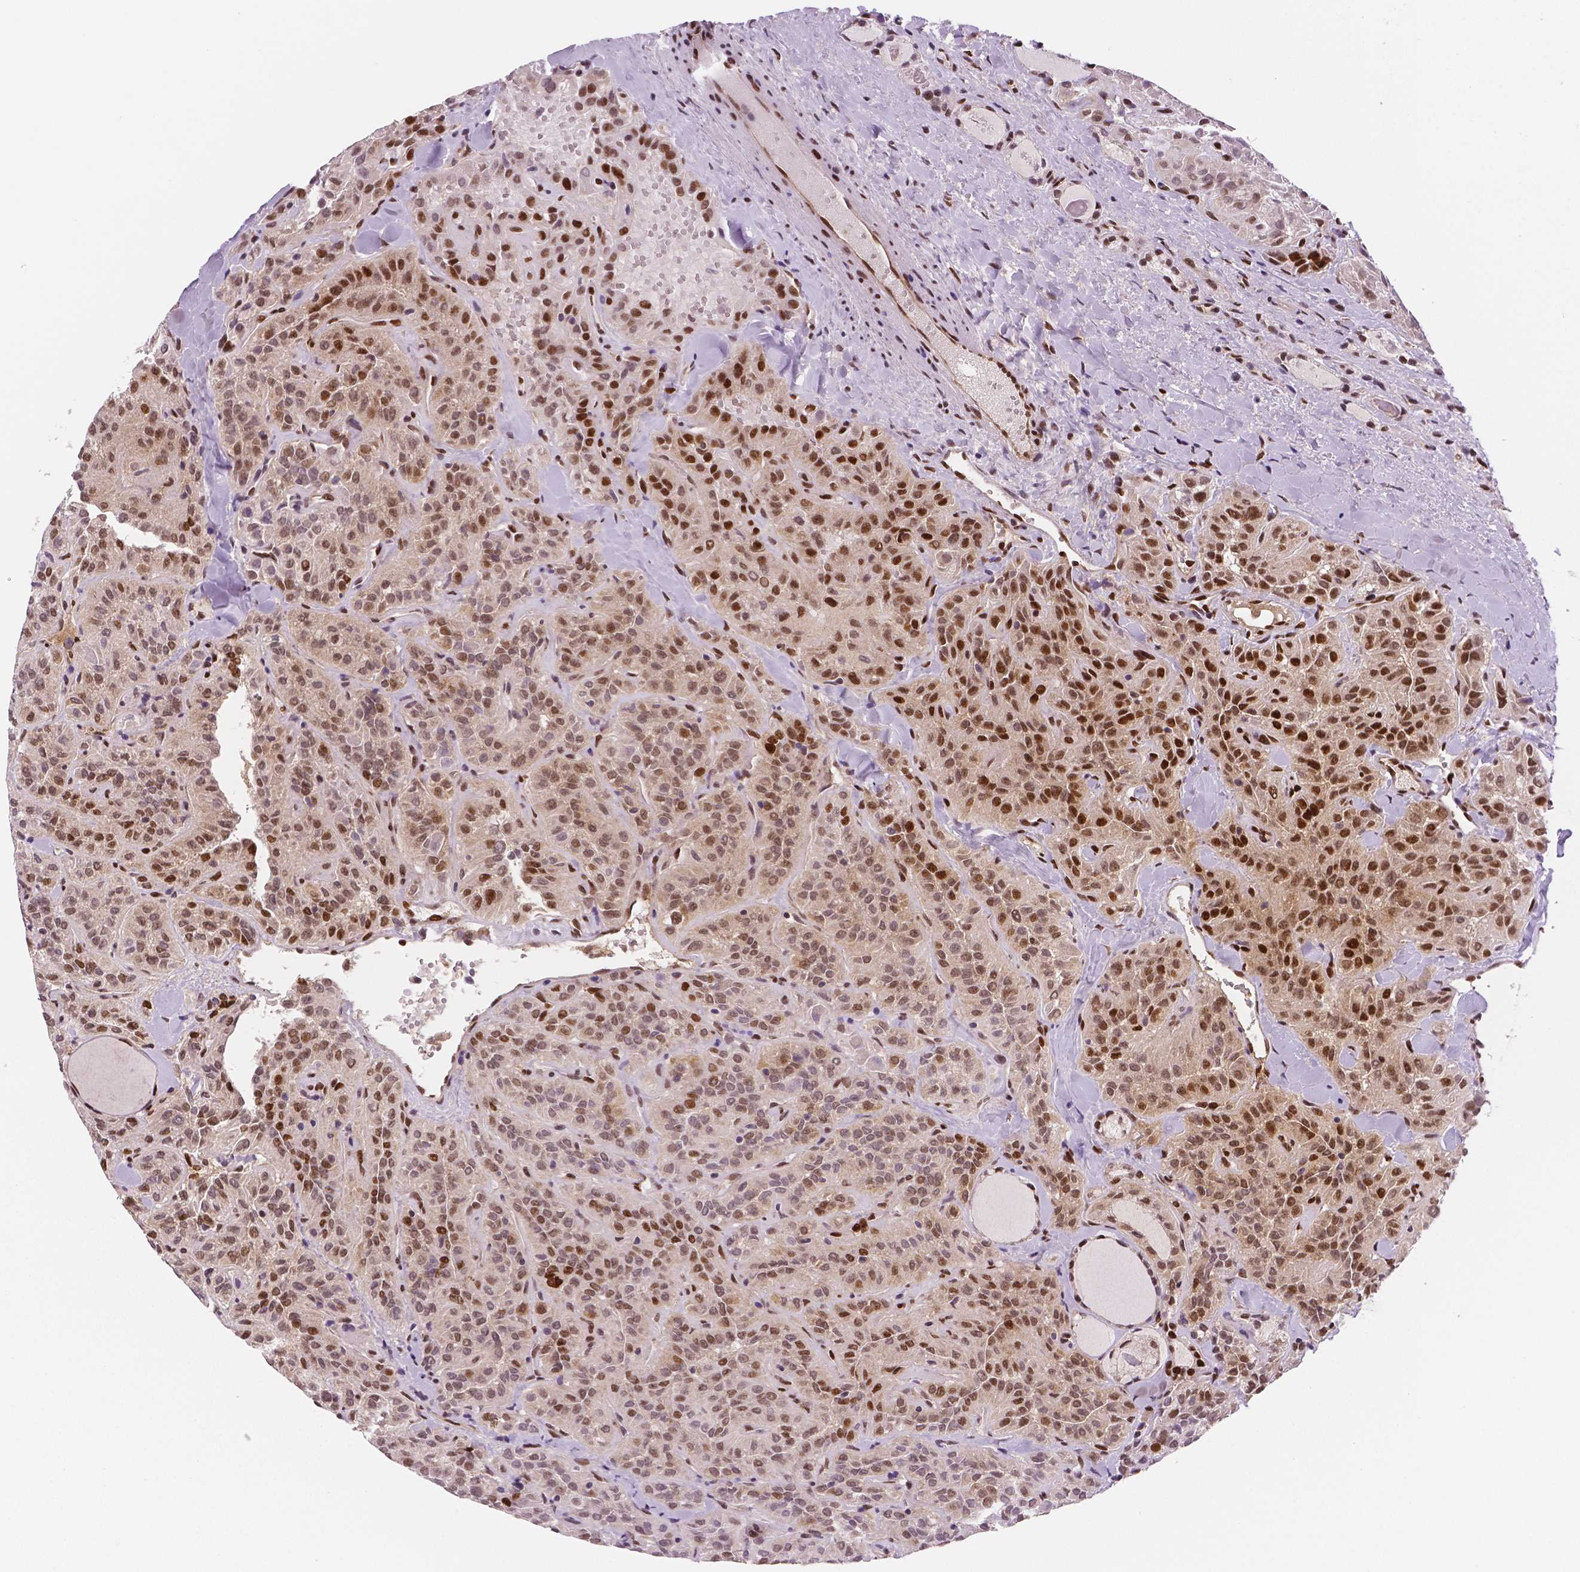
{"staining": {"intensity": "moderate", "quantity": ">75%", "location": "cytoplasmic/membranous,nuclear"}, "tissue": "thyroid cancer", "cell_type": "Tumor cells", "image_type": "cancer", "snomed": [{"axis": "morphology", "description": "Papillary adenocarcinoma, NOS"}, {"axis": "topography", "description": "Thyroid gland"}], "caption": "Immunohistochemical staining of human thyroid cancer (papillary adenocarcinoma) displays medium levels of moderate cytoplasmic/membranous and nuclear positivity in approximately >75% of tumor cells.", "gene": "STAT3", "patient": {"sex": "female", "age": 45}}